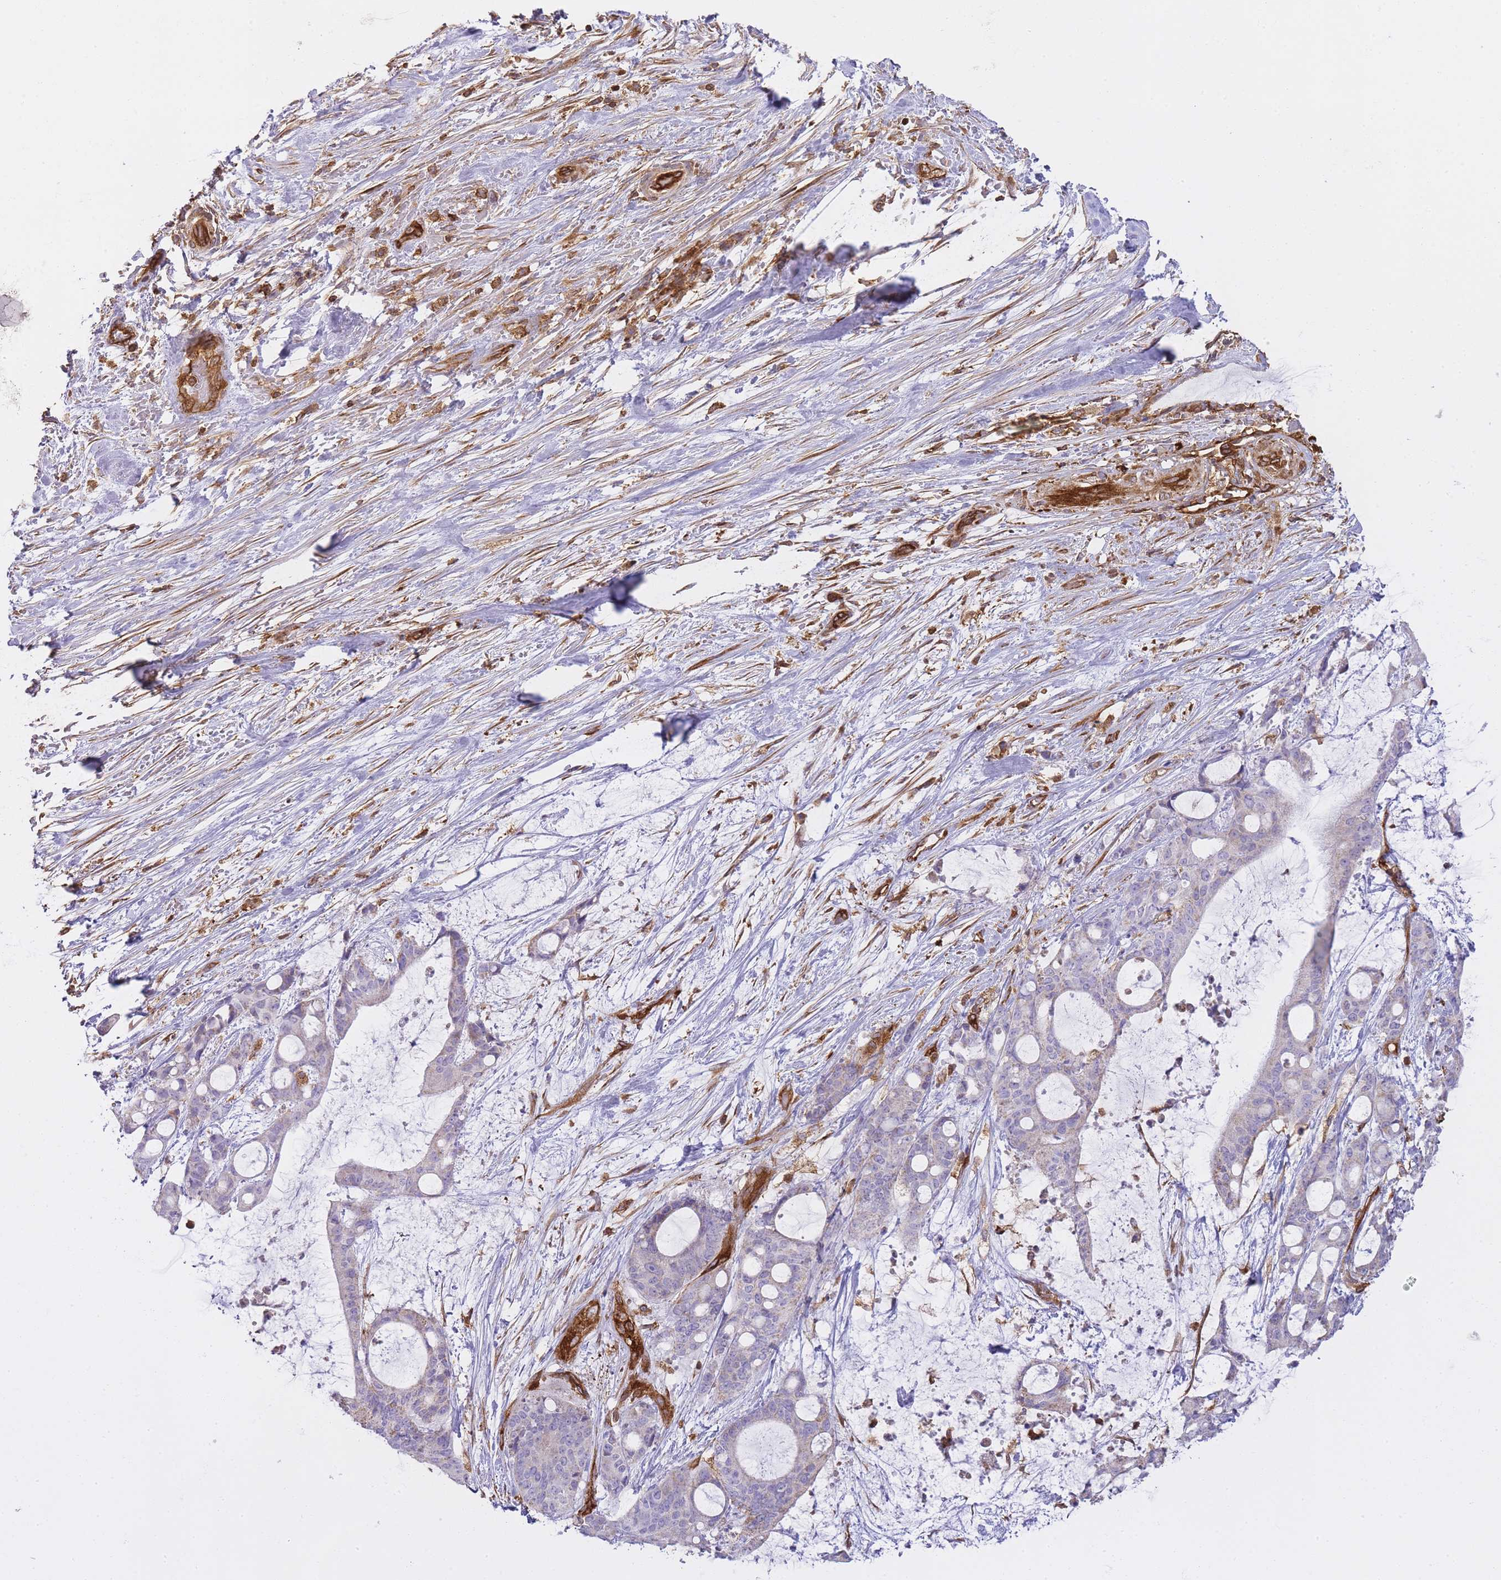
{"staining": {"intensity": "negative", "quantity": "none", "location": "none"}, "tissue": "liver cancer", "cell_type": "Tumor cells", "image_type": "cancer", "snomed": [{"axis": "morphology", "description": "Normal tissue, NOS"}, {"axis": "morphology", "description": "Cholangiocarcinoma"}, {"axis": "topography", "description": "Liver"}, {"axis": "topography", "description": "Peripheral nerve tissue"}], "caption": "The histopathology image shows no significant staining in tumor cells of liver cancer (cholangiocarcinoma).", "gene": "MSN", "patient": {"sex": "female", "age": 73}}